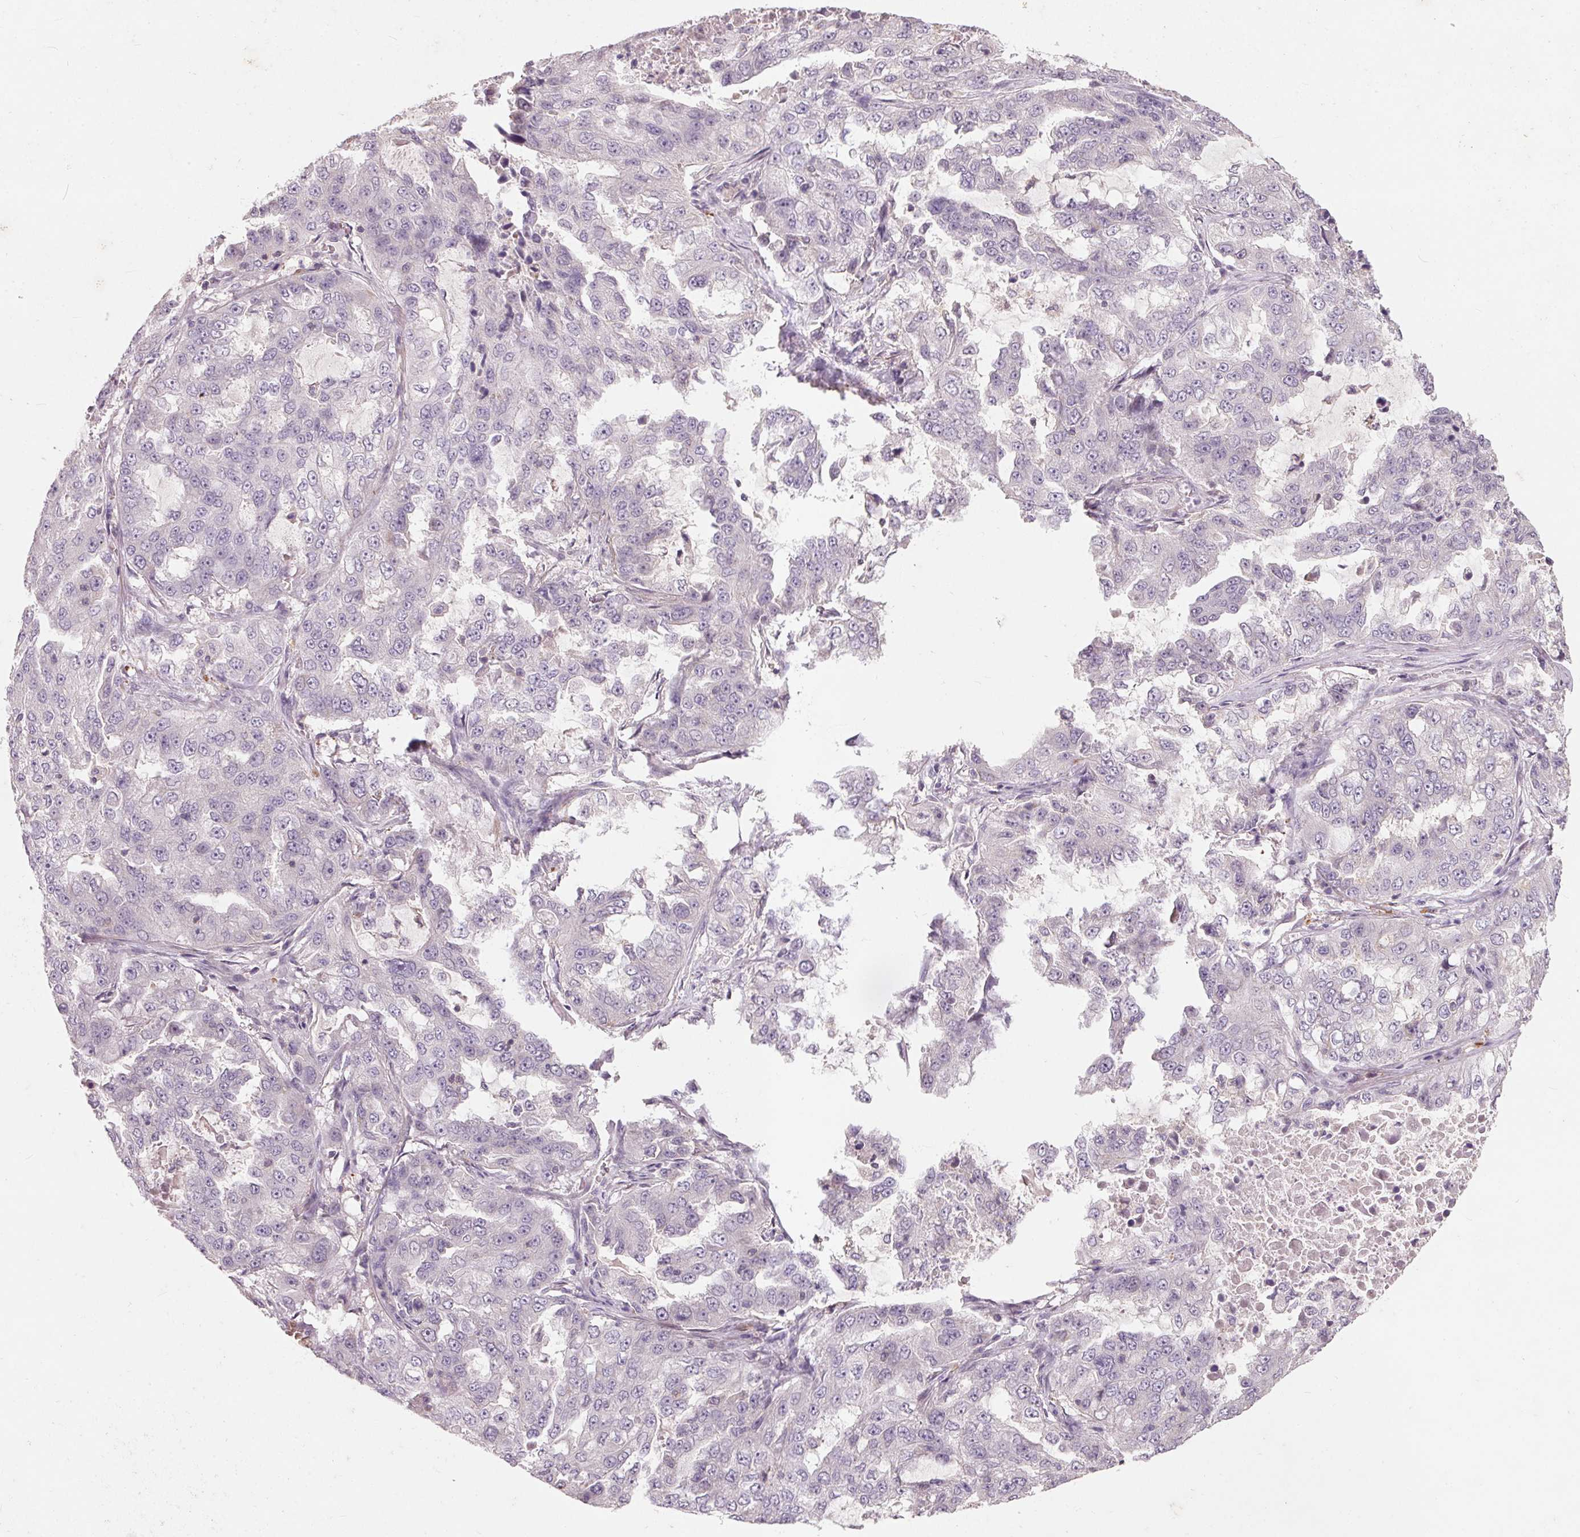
{"staining": {"intensity": "negative", "quantity": "none", "location": "none"}, "tissue": "lung cancer", "cell_type": "Tumor cells", "image_type": "cancer", "snomed": [{"axis": "morphology", "description": "Adenocarcinoma, NOS"}, {"axis": "topography", "description": "Lung"}], "caption": "An immunohistochemistry micrograph of lung cancer is shown. There is no staining in tumor cells of lung cancer. The staining is performed using DAB (3,3'-diaminobenzidine) brown chromogen with nuclei counter-stained in using hematoxylin.", "gene": "KCNK15", "patient": {"sex": "female", "age": 61}}